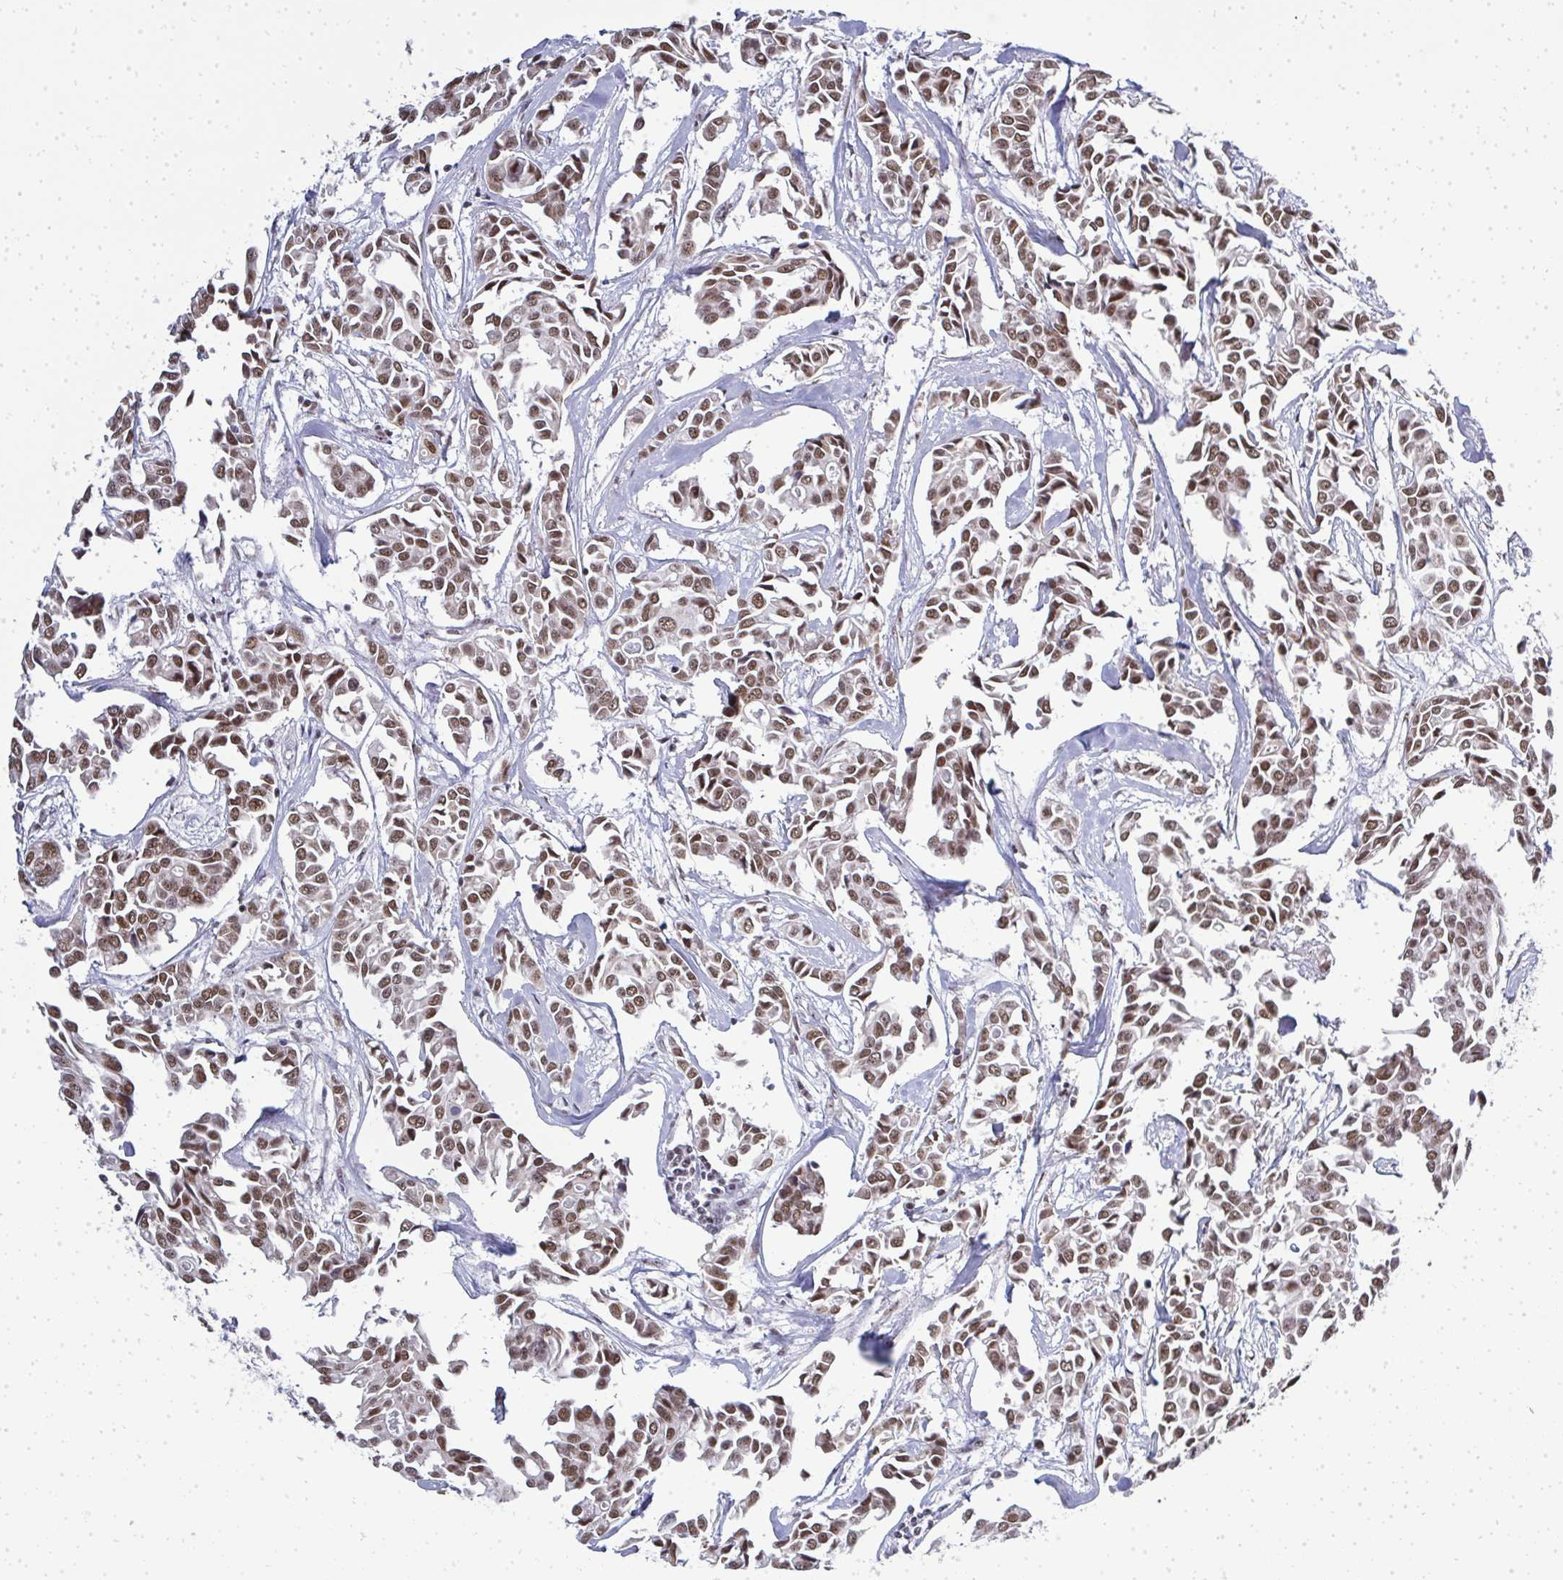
{"staining": {"intensity": "moderate", "quantity": ">75%", "location": "nuclear"}, "tissue": "breast cancer", "cell_type": "Tumor cells", "image_type": "cancer", "snomed": [{"axis": "morphology", "description": "Duct carcinoma"}, {"axis": "topography", "description": "Breast"}], "caption": "Immunohistochemistry (IHC) photomicrograph of human breast cancer stained for a protein (brown), which demonstrates medium levels of moderate nuclear positivity in about >75% of tumor cells.", "gene": "SIRT7", "patient": {"sex": "female", "age": 54}}